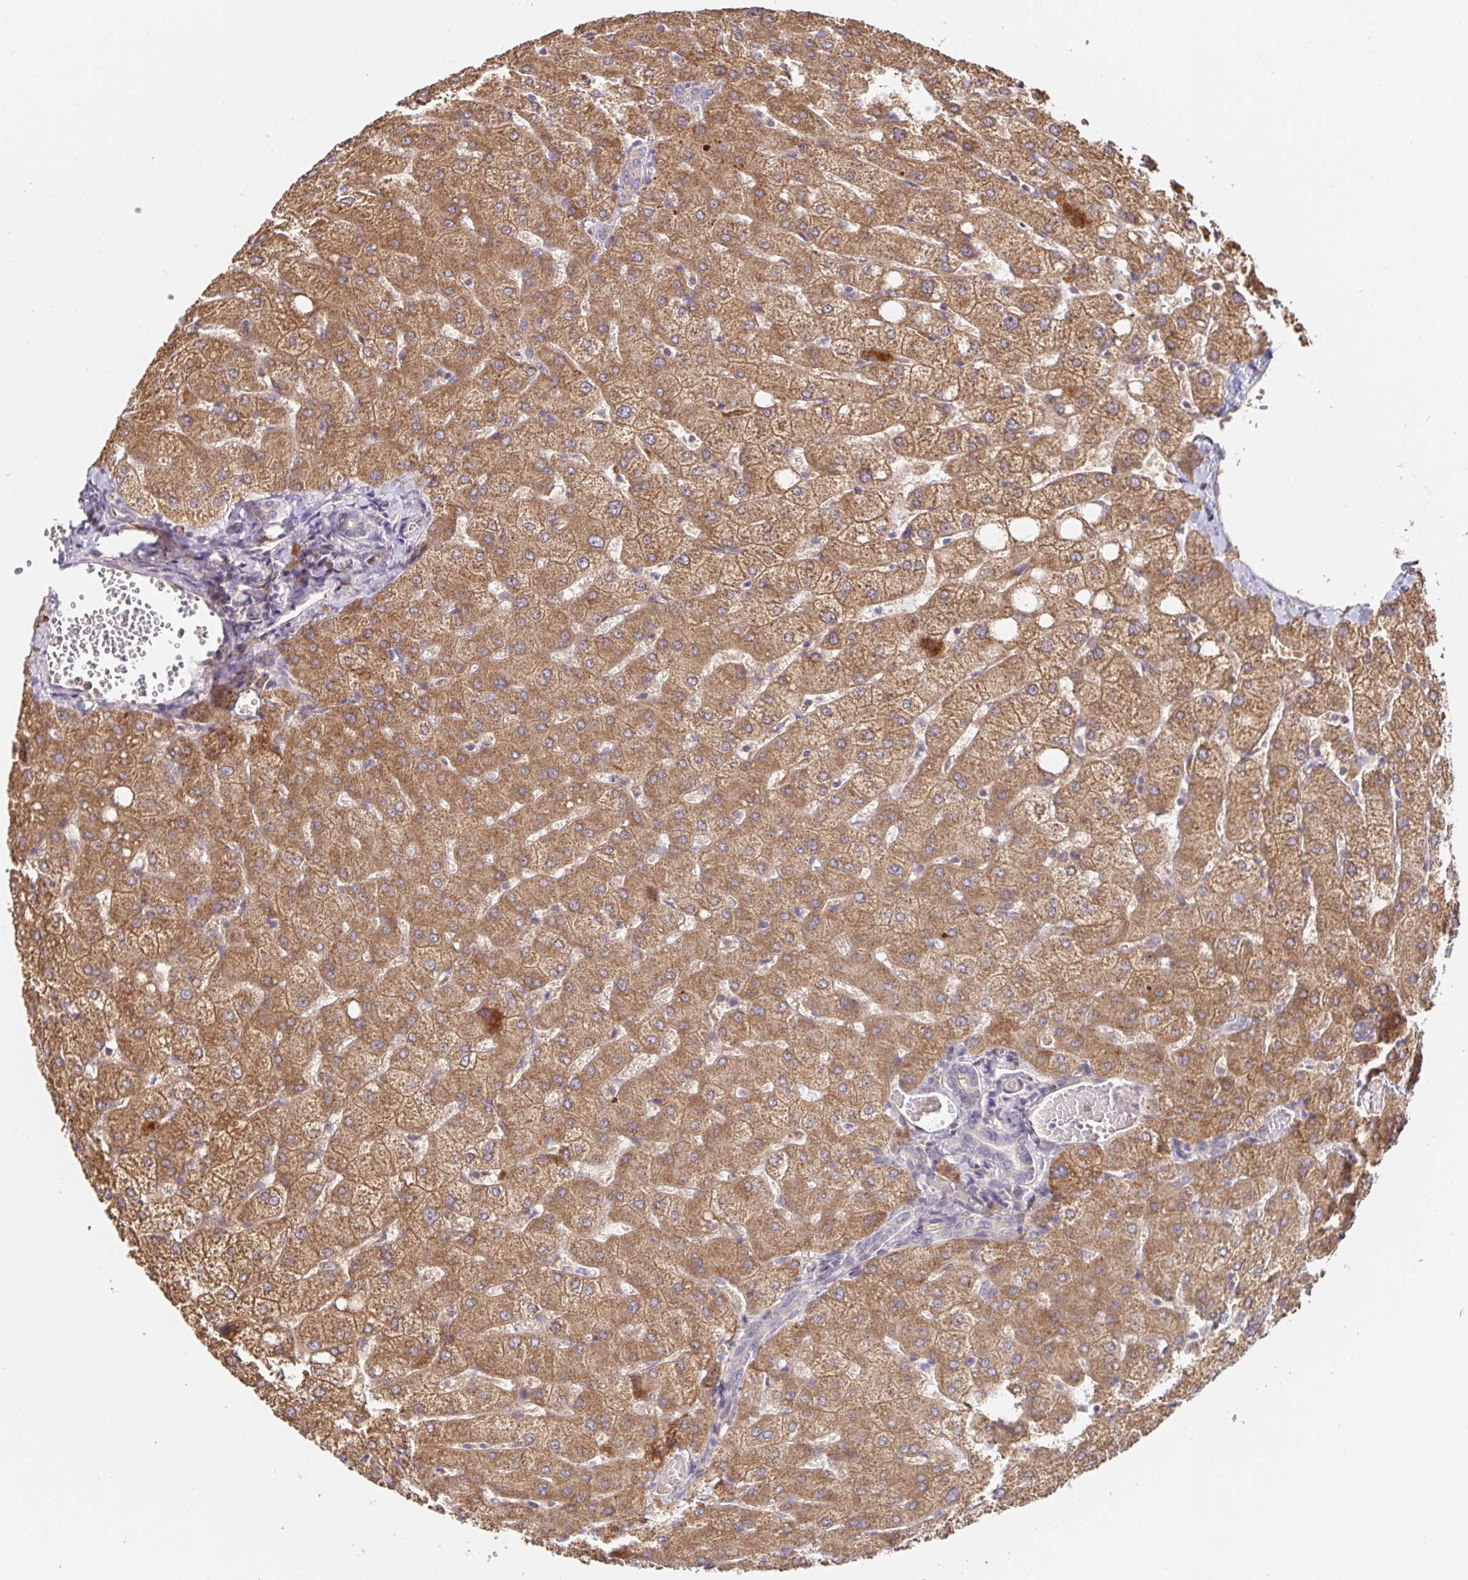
{"staining": {"intensity": "weak", "quantity": "<25%", "location": "cytoplasmic/membranous"}, "tissue": "liver", "cell_type": "Cholangiocytes", "image_type": "normal", "snomed": [{"axis": "morphology", "description": "Normal tissue, NOS"}, {"axis": "topography", "description": "Liver"}], "caption": "IHC histopathology image of normal liver: liver stained with DAB displays no significant protein positivity in cholangiocytes.", "gene": "LARP1", "patient": {"sex": "female", "age": 54}}